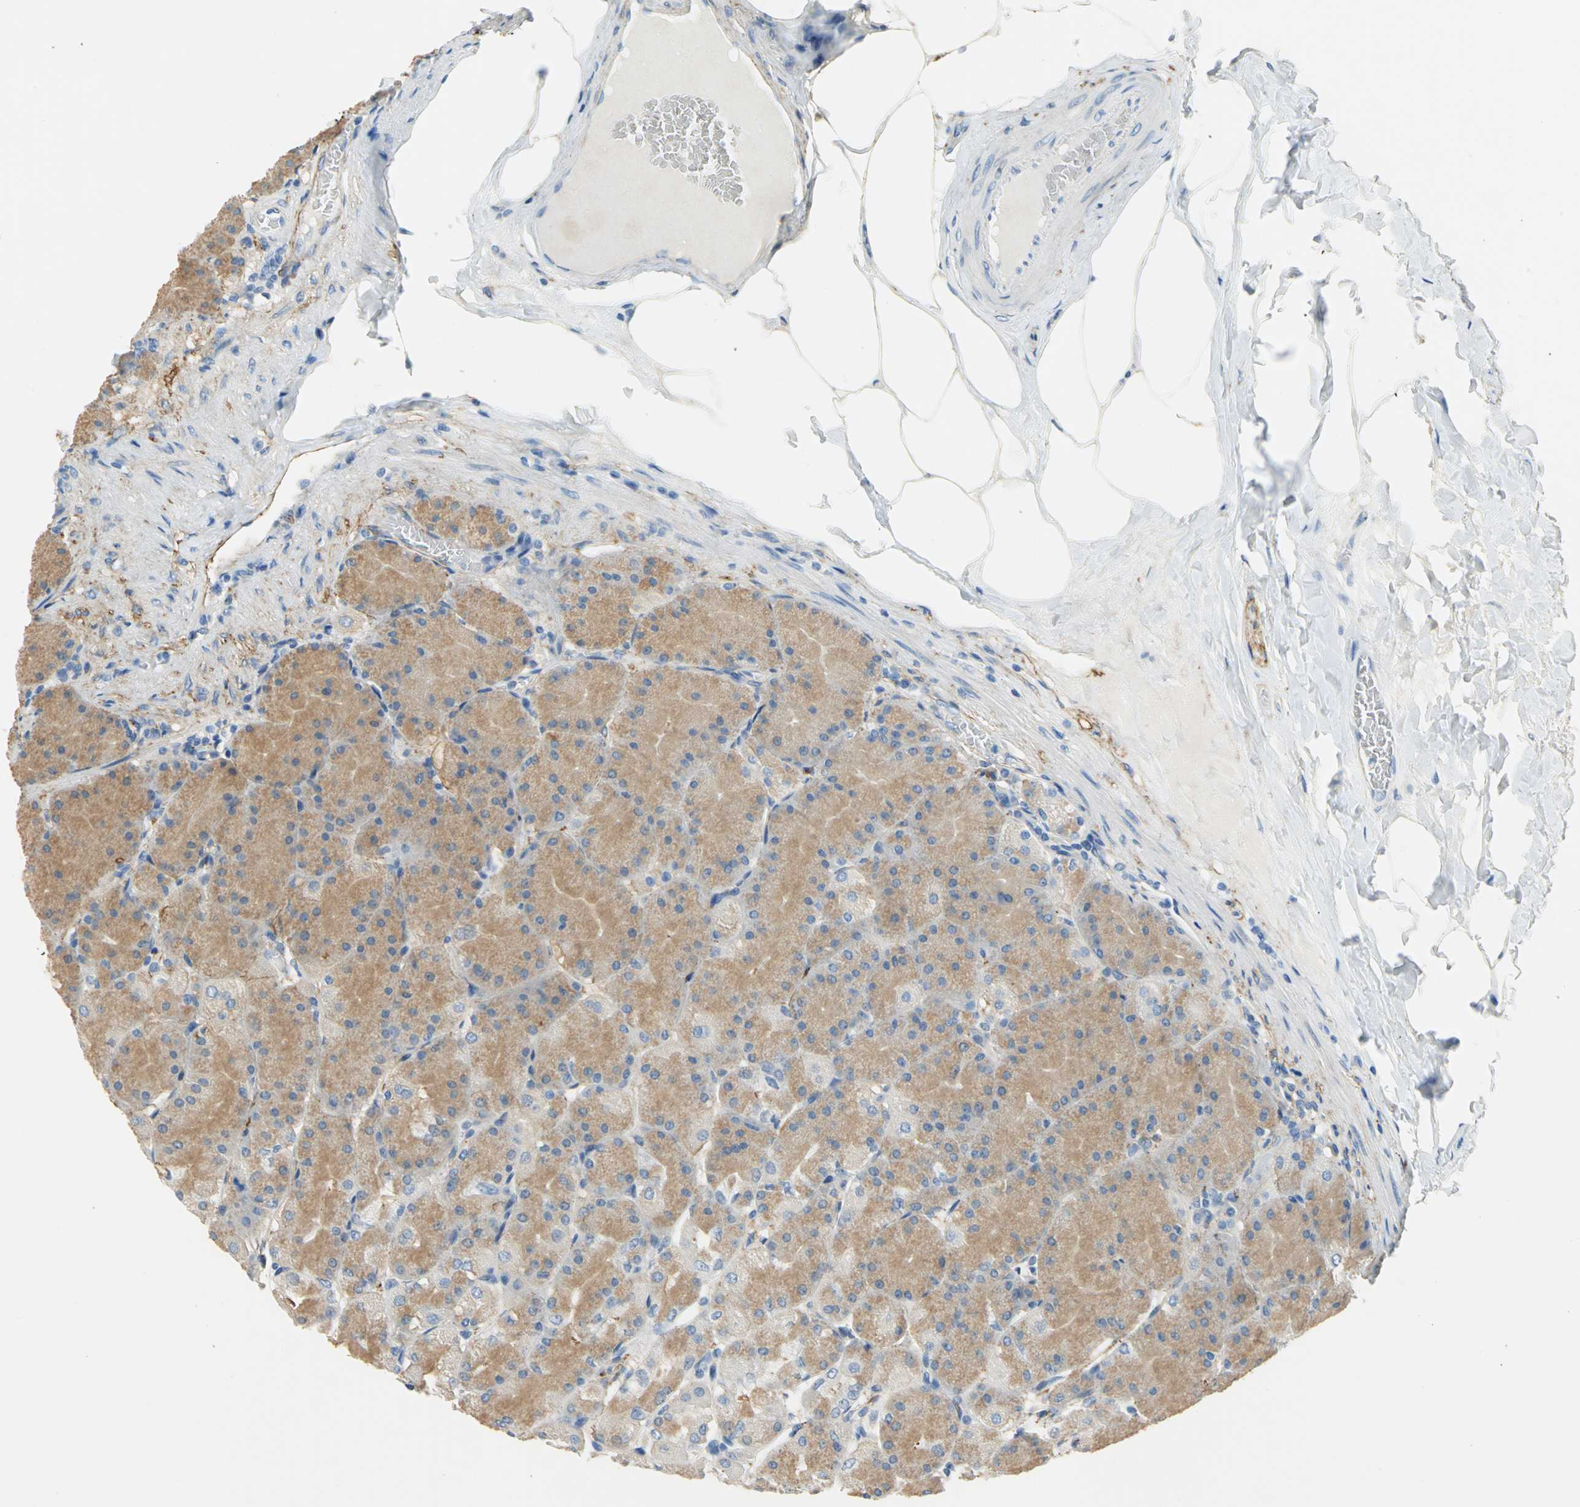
{"staining": {"intensity": "moderate", "quantity": ">75%", "location": "cytoplasmic/membranous"}, "tissue": "stomach", "cell_type": "Glandular cells", "image_type": "normal", "snomed": [{"axis": "morphology", "description": "Normal tissue, NOS"}, {"axis": "topography", "description": "Stomach, upper"}], "caption": "IHC image of unremarkable human stomach stained for a protein (brown), which shows medium levels of moderate cytoplasmic/membranous staining in approximately >75% of glandular cells.", "gene": "AKAP12", "patient": {"sex": "female", "age": 56}}